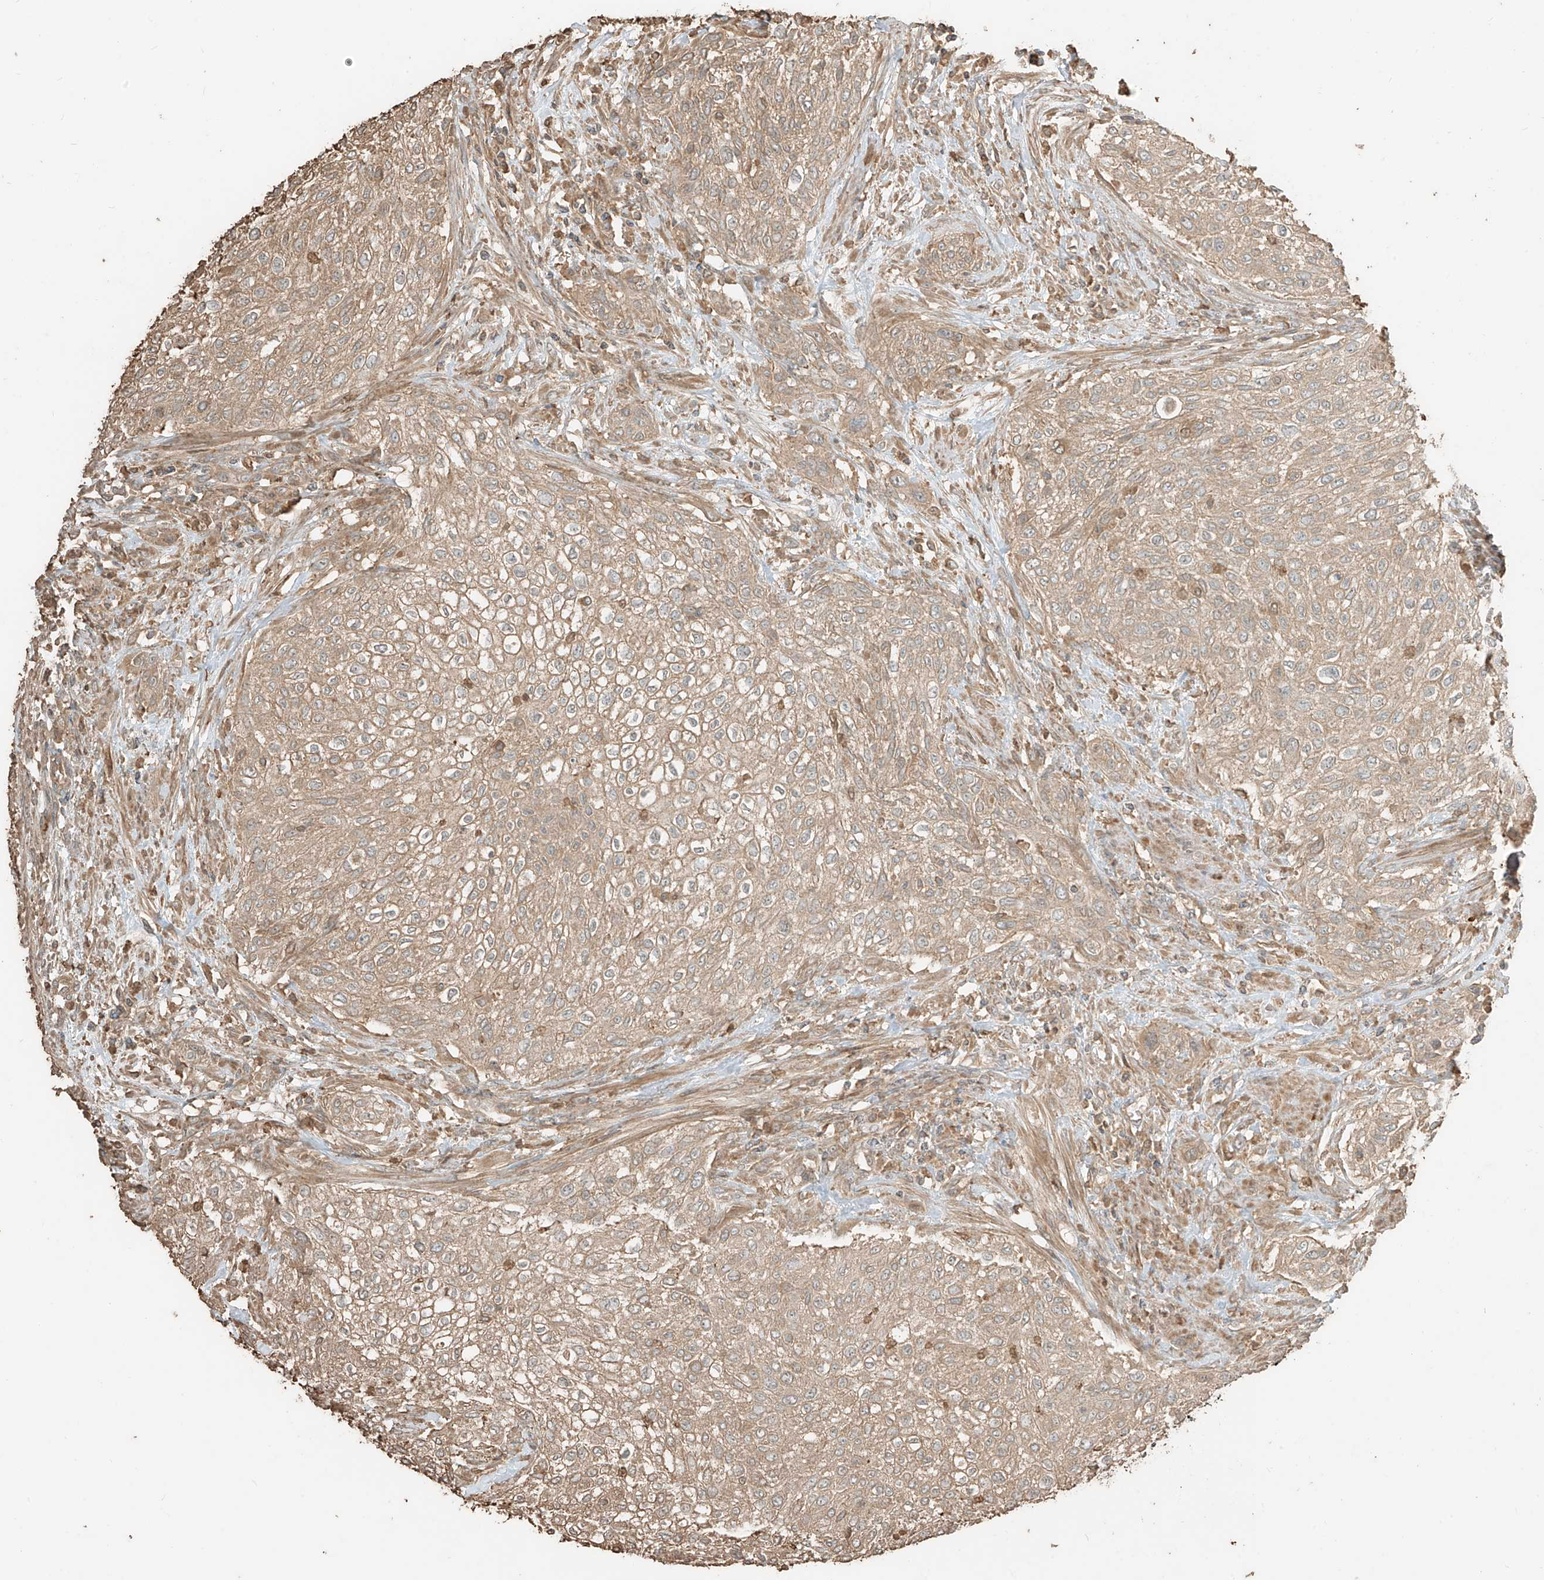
{"staining": {"intensity": "weak", "quantity": ">75%", "location": "cytoplasmic/membranous"}, "tissue": "urothelial cancer", "cell_type": "Tumor cells", "image_type": "cancer", "snomed": [{"axis": "morphology", "description": "Urothelial carcinoma, High grade"}, {"axis": "topography", "description": "Urinary bladder"}], "caption": "Urothelial carcinoma (high-grade) stained with a protein marker displays weak staining in tumor cells.", "gene": "RFTN2", "patient": {"sex": "male", "age": 35}}